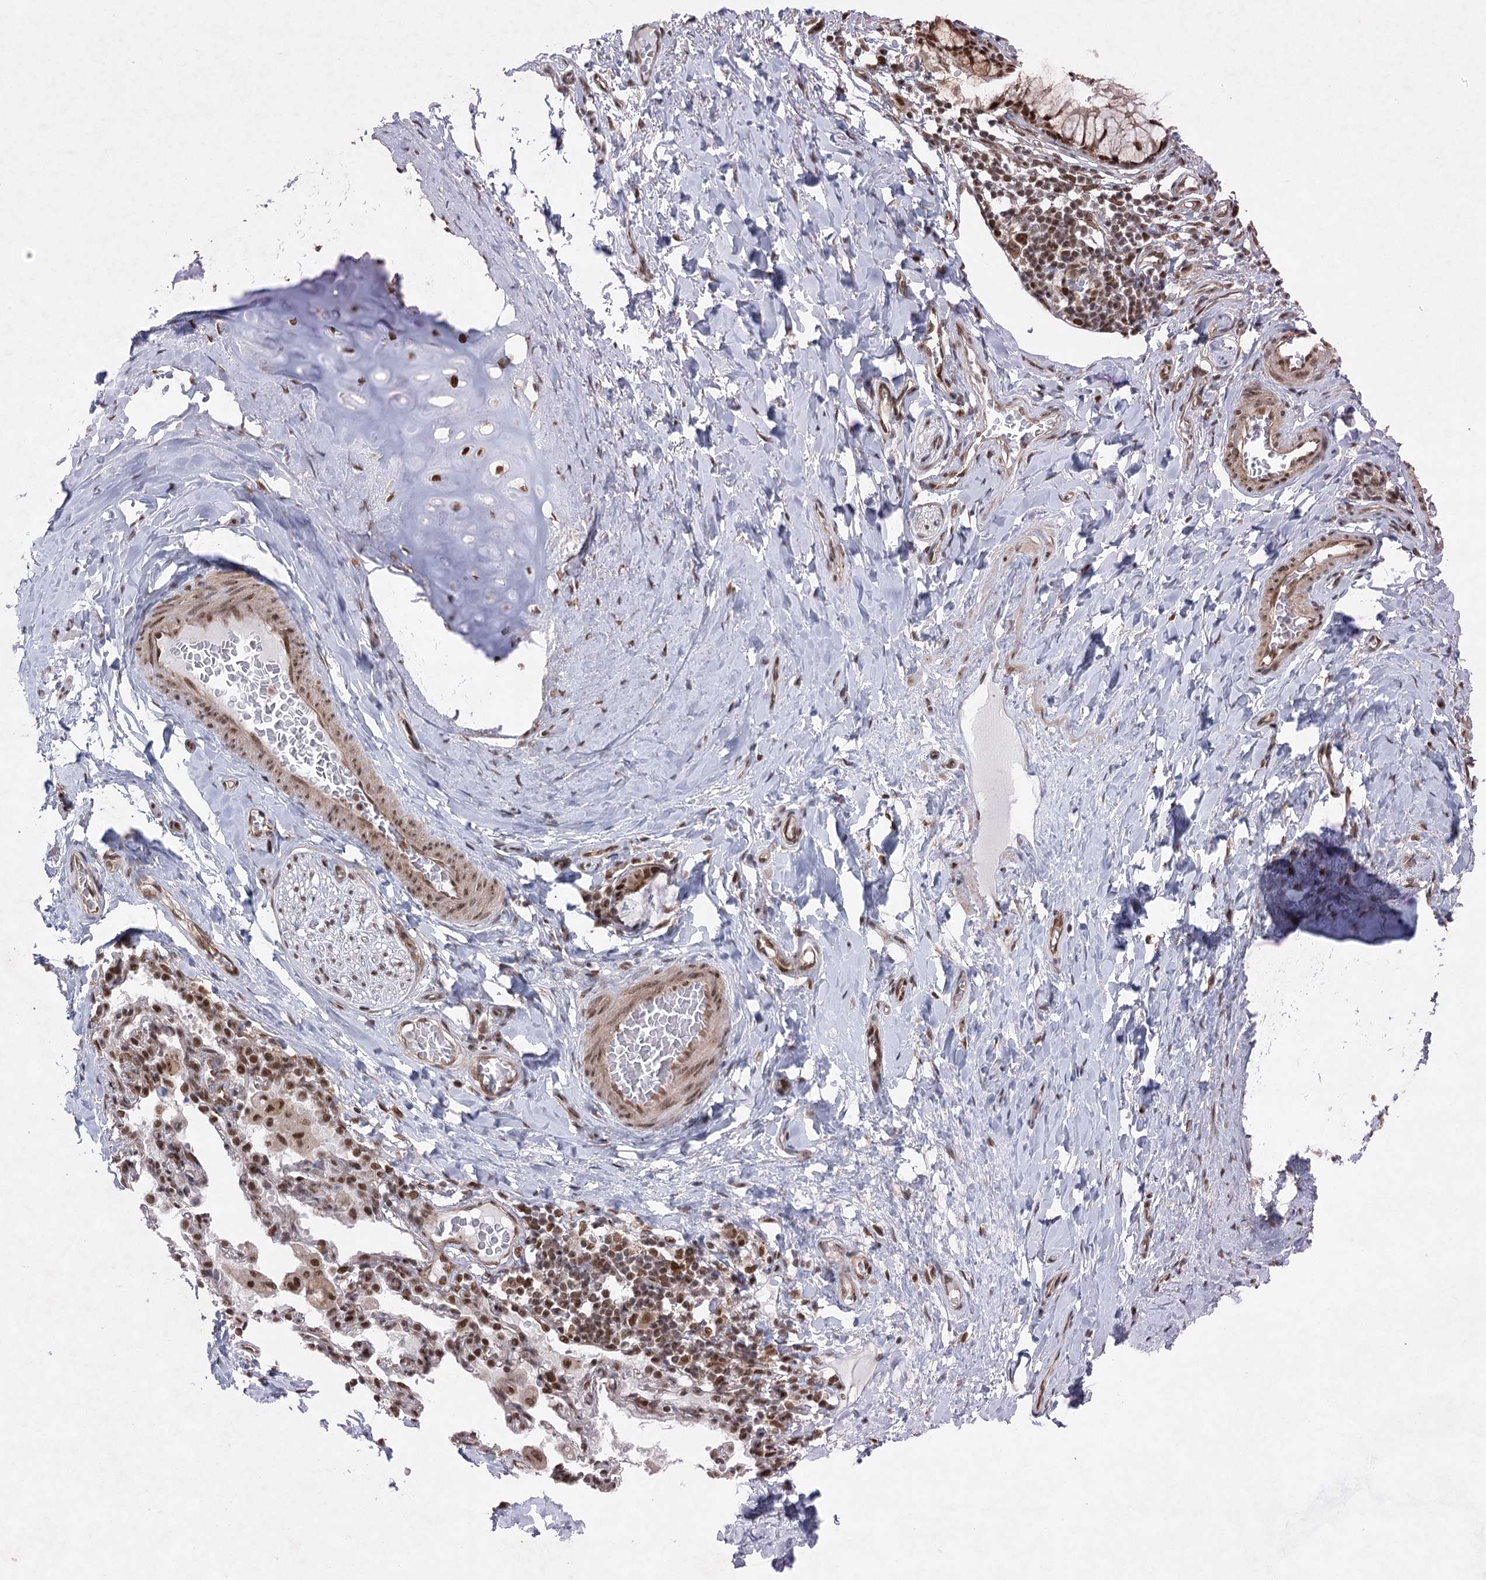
{"staining": {"intensity": "strong", "quantity": ">75%", "location": "nuclear"}, "tissue": "bronchus", "cell_type": "Respiratory epithelial cells", "image_type": "normal", "snomed": [{"axis": "morphology", "description": "Normal tissue, NOS"}, {"axis": "topography", "description": "Cartilage tissue"}, {"axis": "topography", "description": "Bronchus"}], "caption": "Bronchus stained with DAB (3,3'-diaminobenzidine) immunohistochemistry exhibits high levels of strong nuclear expression in approximately >75% of respiratory epithelial cells.", "gene": "ZCCHC8", "patient": {"sex": "female", "age": 36}}